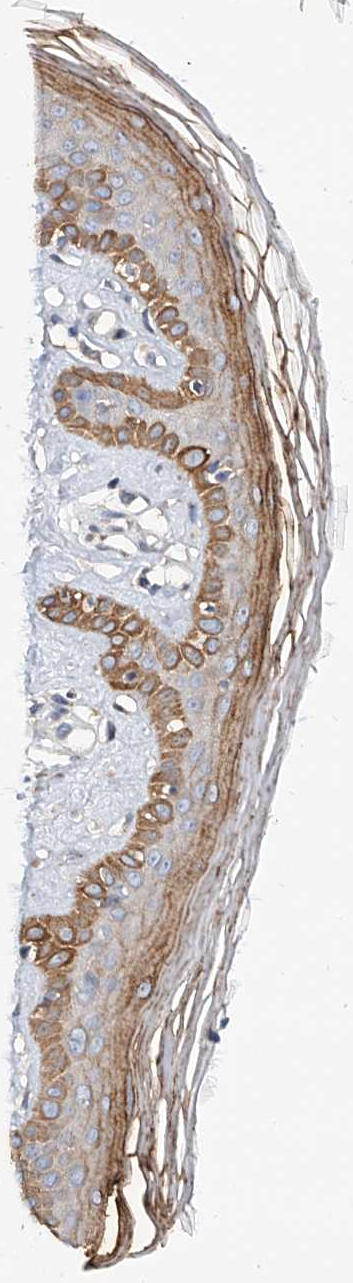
{"staining": {"intensity": "negative", "quantity": "none", "location": "none"}, "tissue": "skin", "cell_type": "Fibroblasts", "image_type": "normal", "snomed": [{"axis": "morphology", "description": "Normal tissue, NOS"}, {"axis": "topography", "description": "Skin"}], "caption": "This is an immunohistochemistry photomicrograph of unremarkable human skin. There is no positivity in fibroblasts.", "gene": "MAGEE2", "patient": {"sex": "female", "age": 64}}